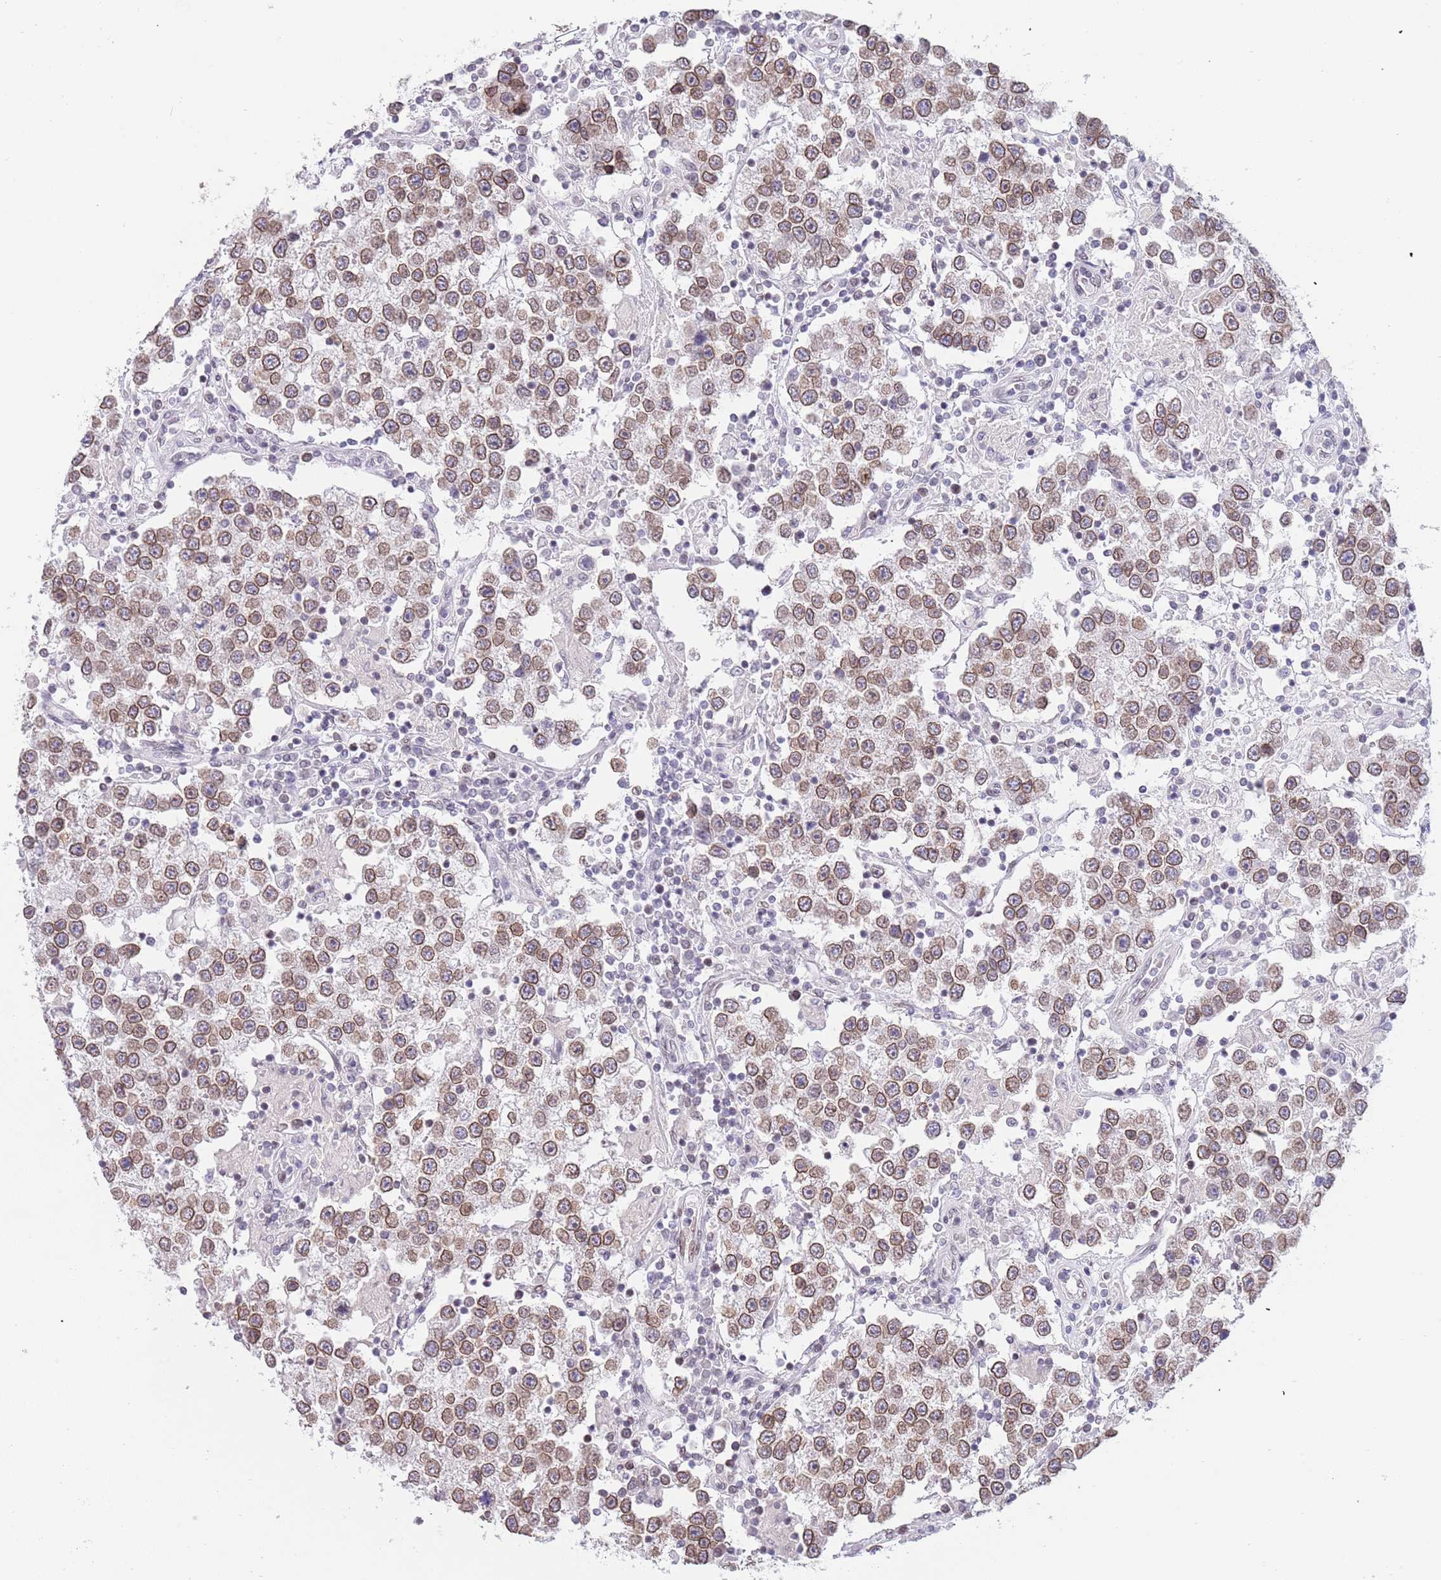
{"staining": {"intensity": "moderate", "quantity": ">75%", "location": "cytoplasmic/membranous,nuclear"}, "tissue": "testis cancer", "cell_type": "Tumor cells", "image_type": "cancer", "snomed": [{"axis": "morphology", "description": "Seminoma, NOS"}, {"axis": "topography", "description": "Testis"}], "caption": "There is medium levels of moderate cytoplasmic/membranous and nuclear staining in tumor cells of testis seminoma, as demonstrated by immunohistochemical staining (brown color).", "gene": "KLHDC2", "patient": {"sex": "male", "age": 37}}